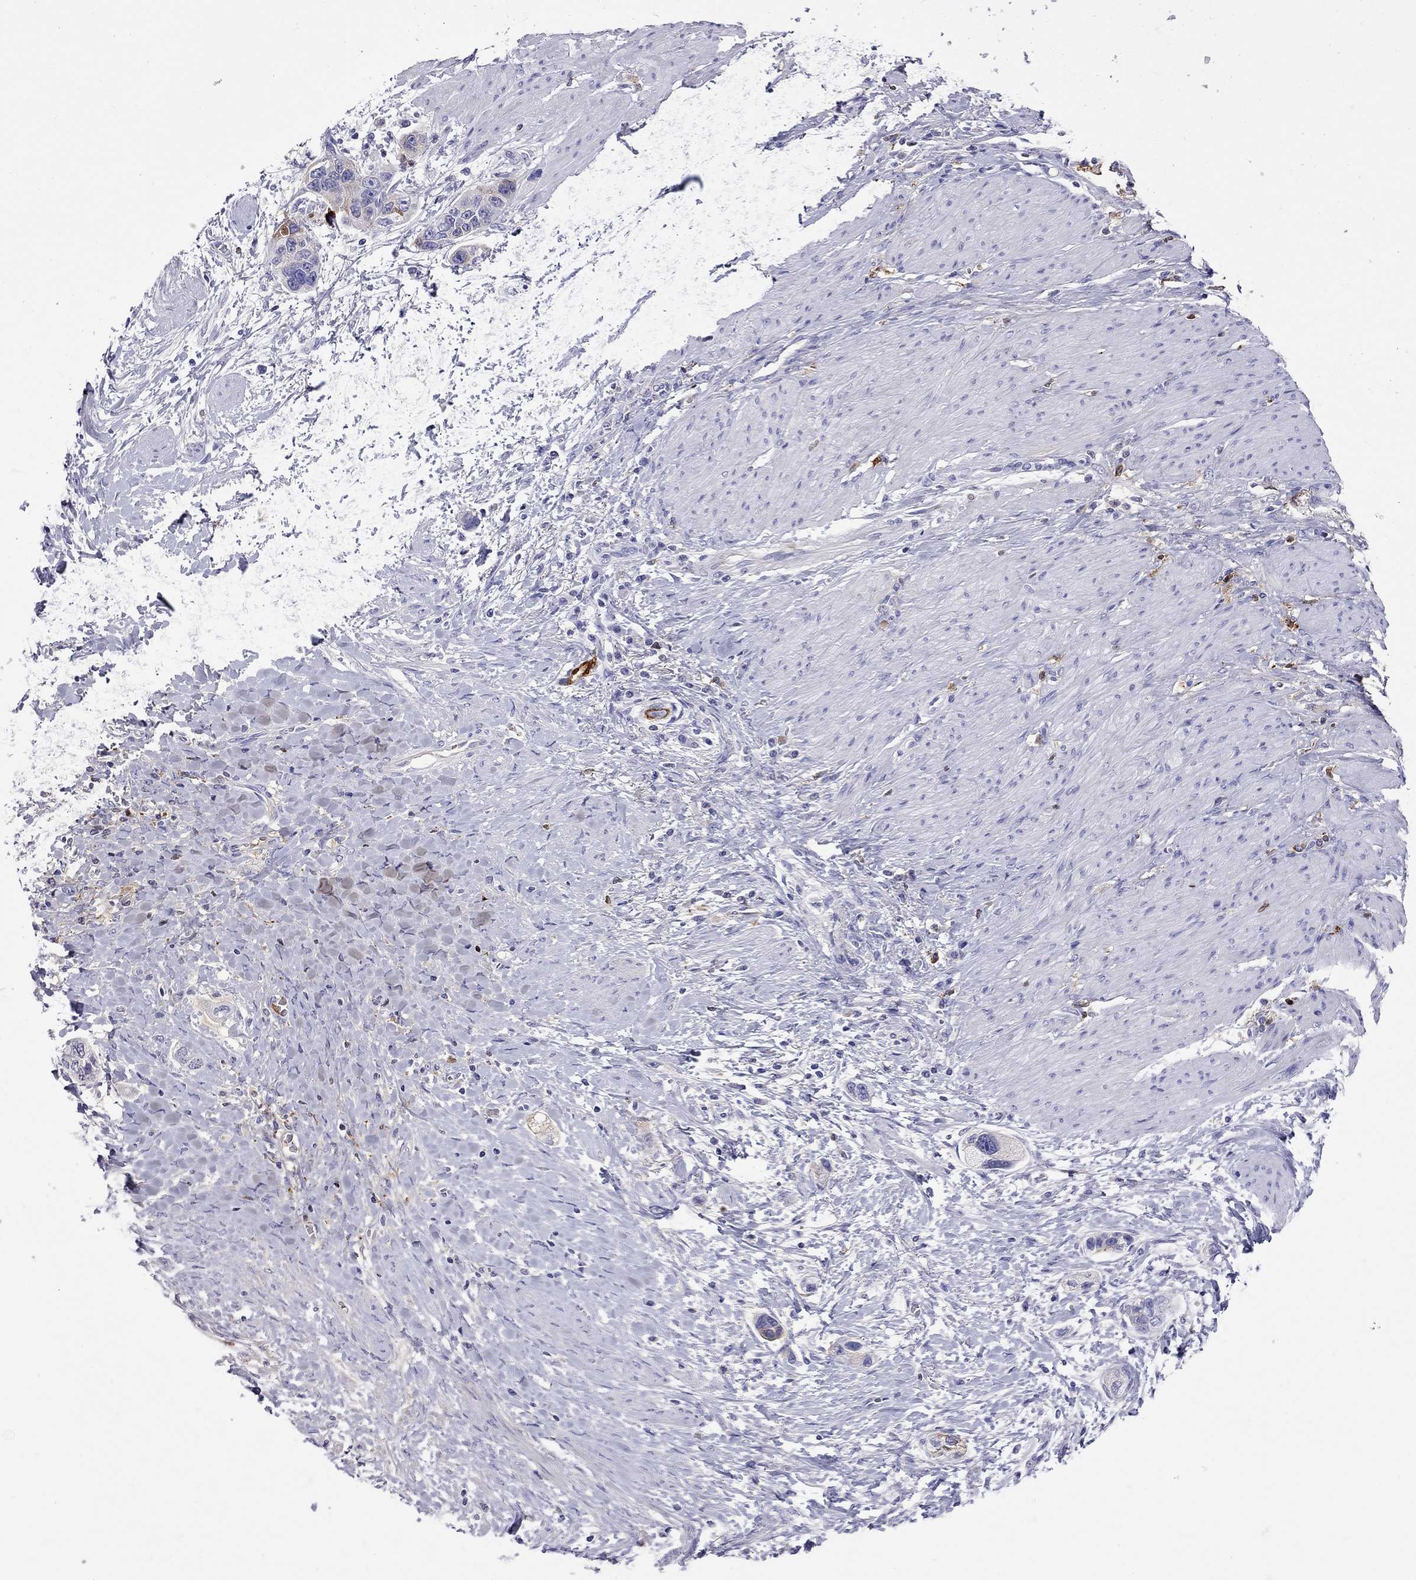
{"staining": {"intensity": "negative", "quantity": "none", "location": "none"}, "tissue": "stomach cancer", "cell_type": "Tumor cells", "image_type": "cancer", "snomed": [{"axis": "morphology", "description": "Adenocarcinoma, NOS"}, {"axis": "topography", "description": "Stomach, lower"}], "caption": "Immunohistochemical staining of human stomach cancer (adenocarcinoma) demonstrates no significant positivity in tumor cells.", "gene": "SERPINA3", "patient": {"sex": "female", "age": 93}}